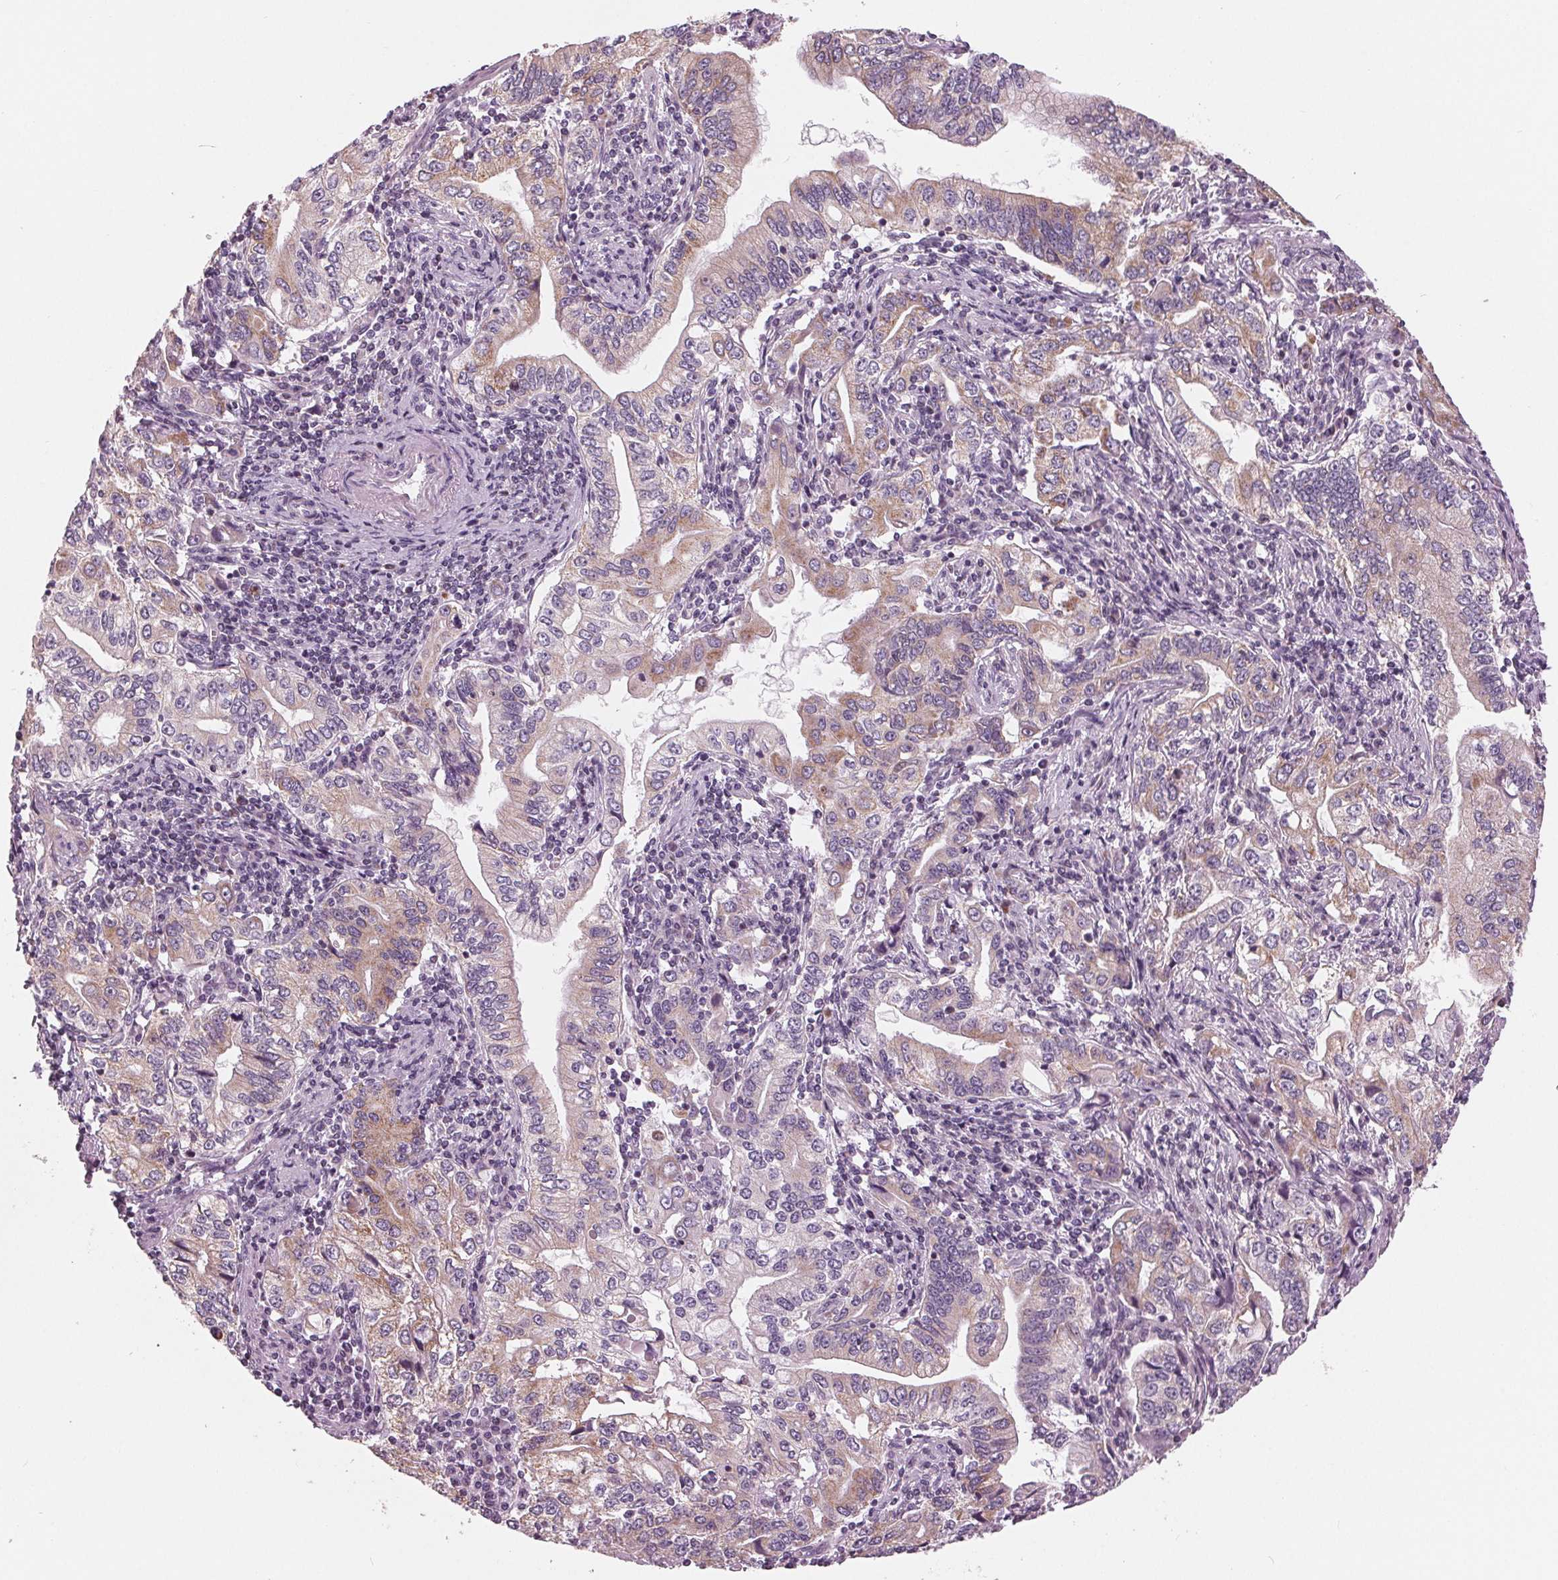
{"staining": {"intensity": "weak", "quantity": "25%-75%", "location": "cytoplasmic/membranous"}, "tissue": "stomach cancer", "cell_type": "Tumor cells", "image_type": "cancer", "snomed": [{"axis": "morphology", "description": "Adenocarcinoma, NOS"}, {"axis": "topography", "description": "Stomach, lower"}], "caption": "Stomach cancer (adenocarcinoma) tissue demonstrates weak cytoplasmic/membranous expression in approximately 25%-75% of tumor cells", "gene": "SAMD4A", "patient": {"sex": "female", "age": 72}}